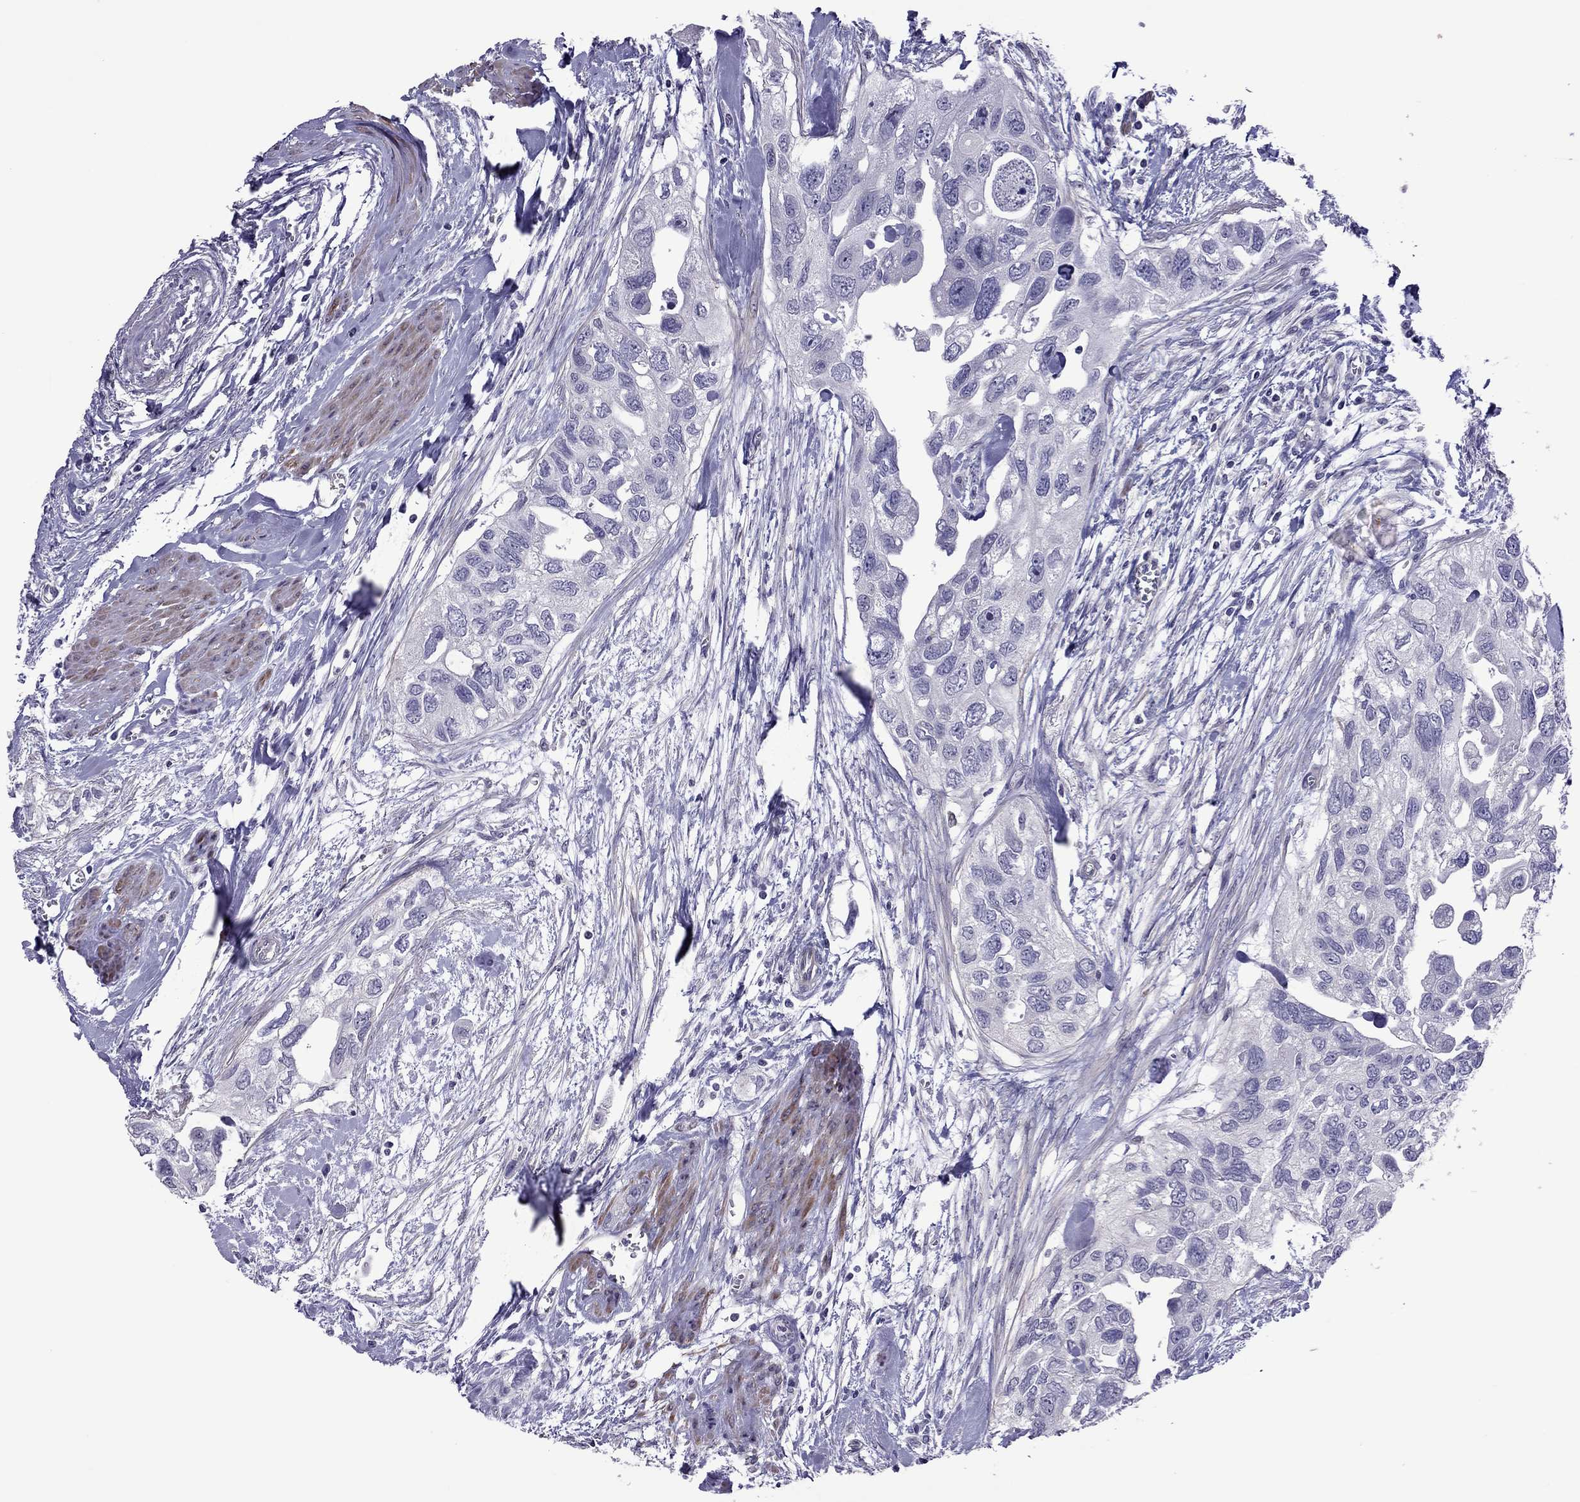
{"staining": {"intensity": "negative", "quantity": "none", "location": "none"}, "tissue": "urothelial cancer", "cell_type": "Tumor cells", "image_type": "cancer", "snomed": [{"axis": "morphology", "description": "Urothelial carcinoma, High grade"}, {"axis": "topography", "description": "Urinary bladder"}], "caption": "IHC image of human urothelial carcinoma (high-grade) stained for a protein (brown), which exhibits no positivity in tumor cells.", "gene": "SLC16A8", "patient": {"sex": "male", "age": 59}}